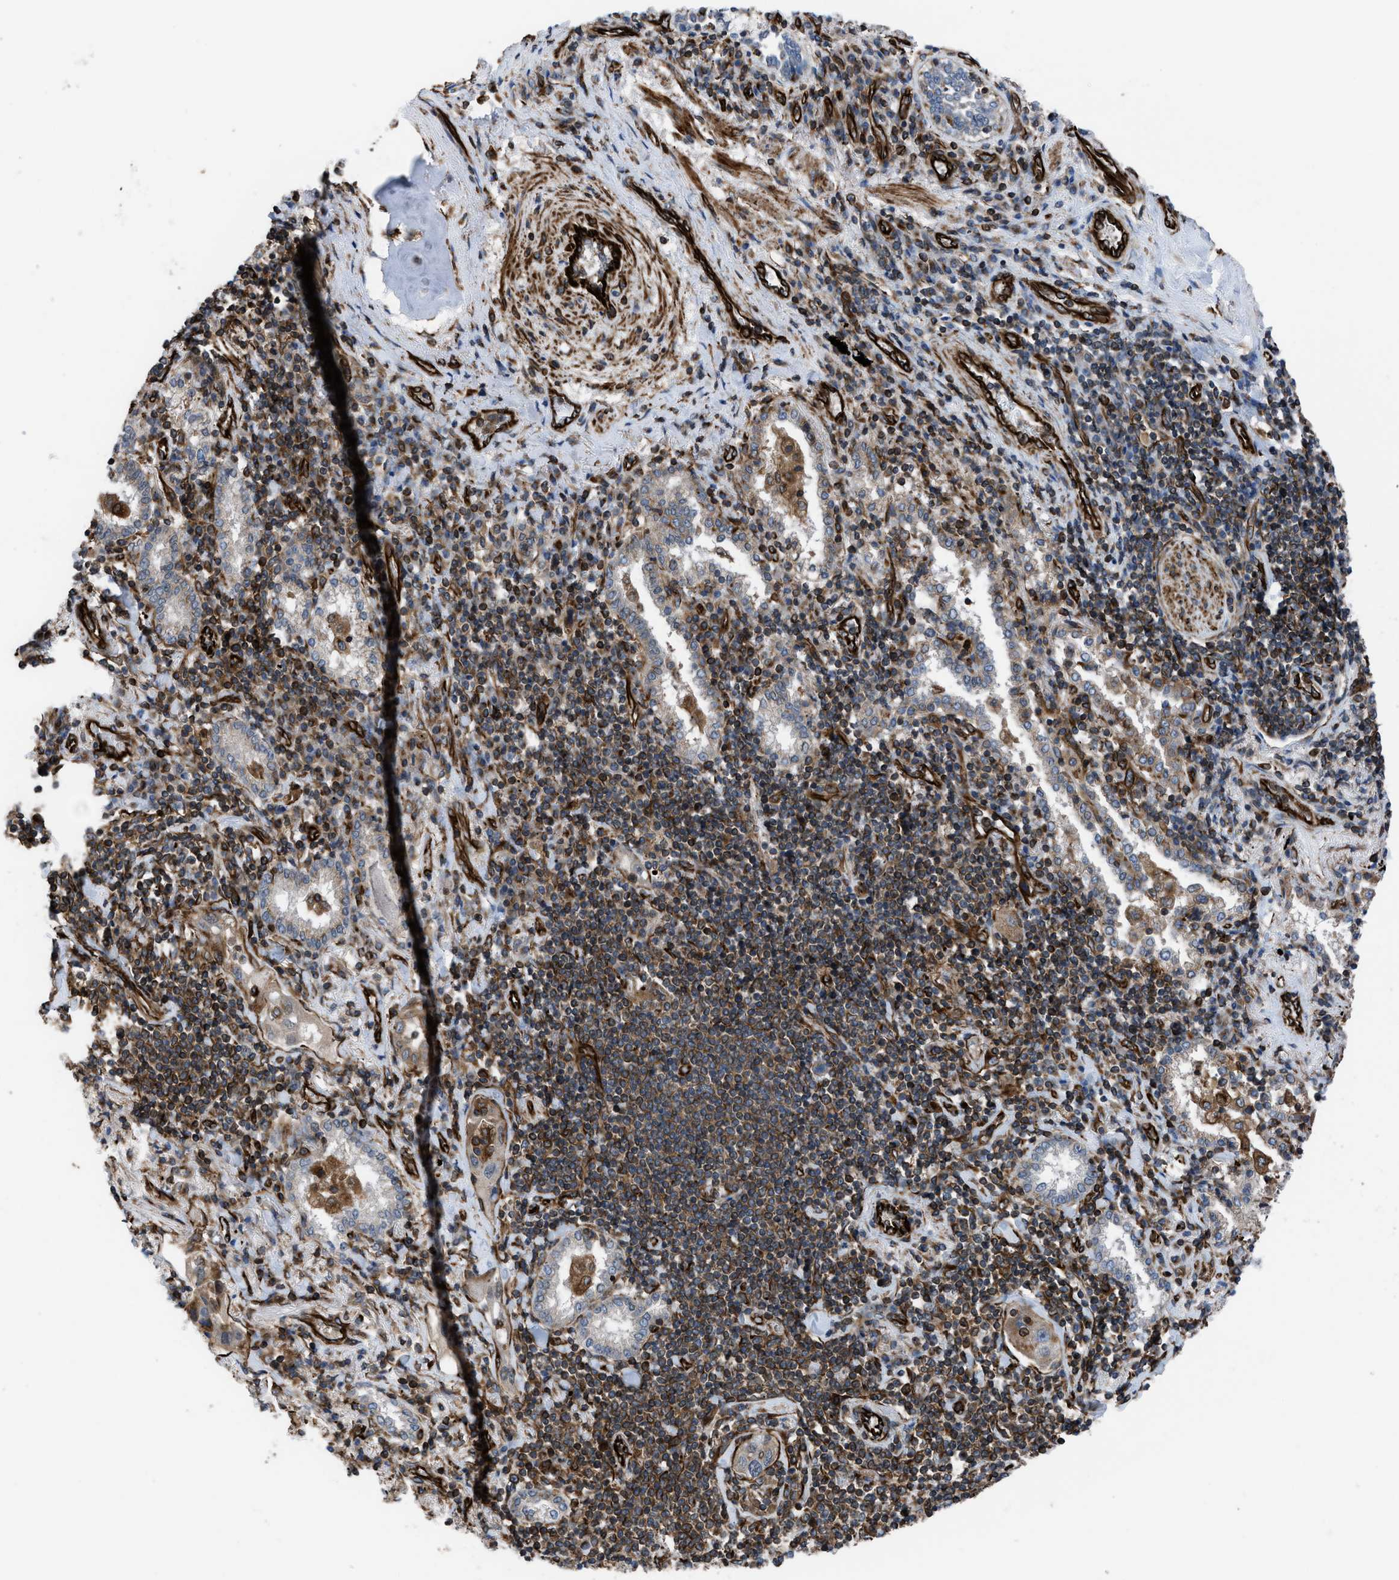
{"staining": {"intensity": "weak", "quantity": "25%-75%", "location": "cytoplasmic/membranous"}, "tissue": "lung cancer", "cell_type": "Tumor cells", "image_type": "cancer", "snomed": [{"axis": "morphology", "description": "Adenocarcinoma, NOS"}, {"axis": "topography", "description": "Lung"}], "caption": "Immunohistochemistry micrograph of lung adenocarcinoma stained for a protein (brown), which reveals low levels of weak cytoplasmic/membranous staining in about 25%-75% of tumor cells.", "gene": "PTPRE", "patient": {"sex": "female", "age": 65}}